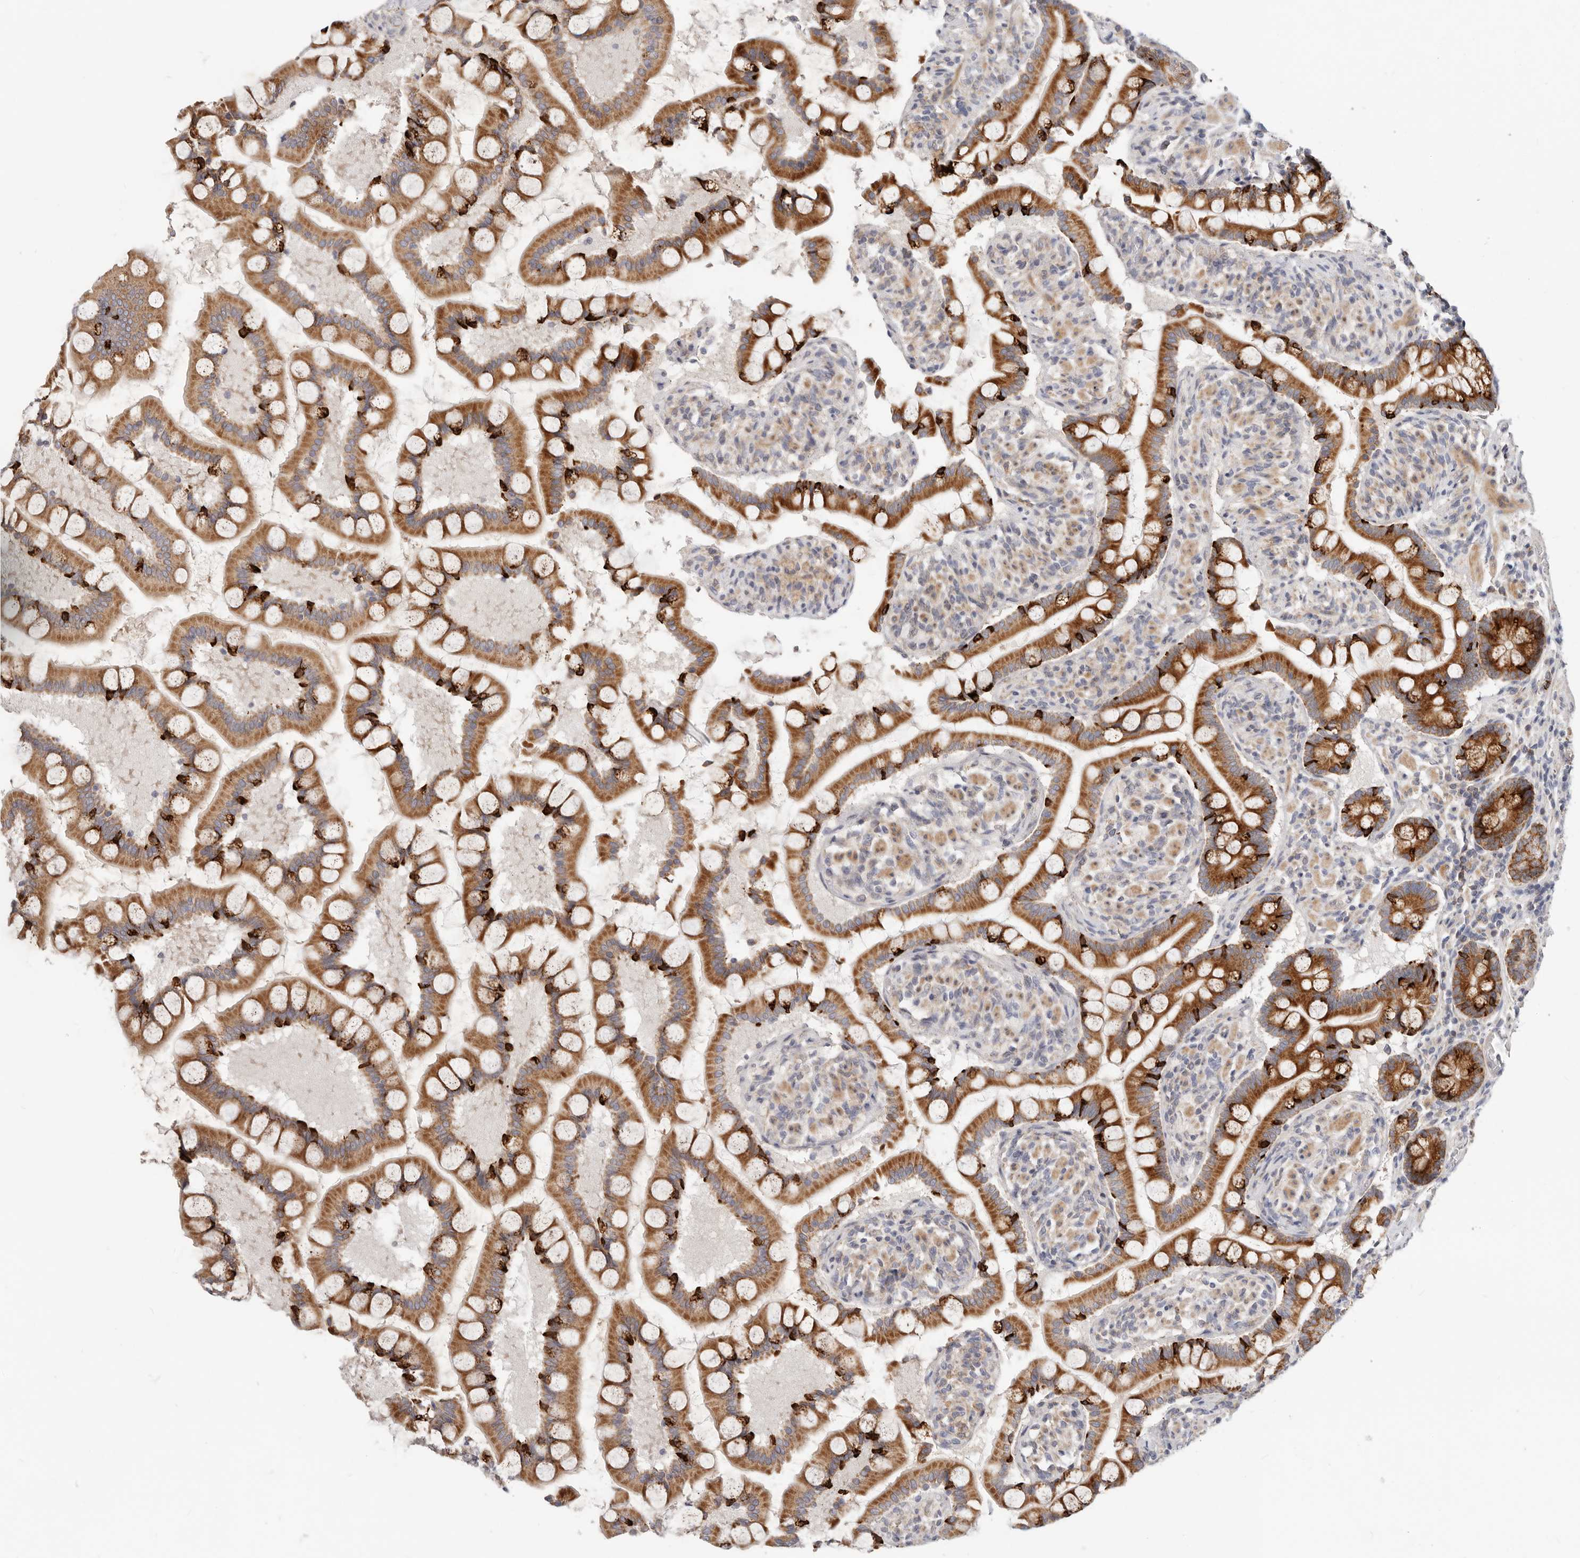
{"staining": {"intensity": "strong", "quantity": ">75%", "location": "cytoplasmic/membranous"}, "tissue": "small intestine", "cell_type": "Glandular cells", "image_type": "normal", "snomed": [{"axis": "morphology", "description": "Normal tissue, NOS"}, {"axis": "topography", "description": "Small intestine"}], "caption": "Small intestine stained with immunohistochemistry (IHC) exhibits strong cytoplasmic/membranous expression in about >75% of glandular cells.", "gene": "TFB2M", "patient": {"sex": "male", "age": 41}}